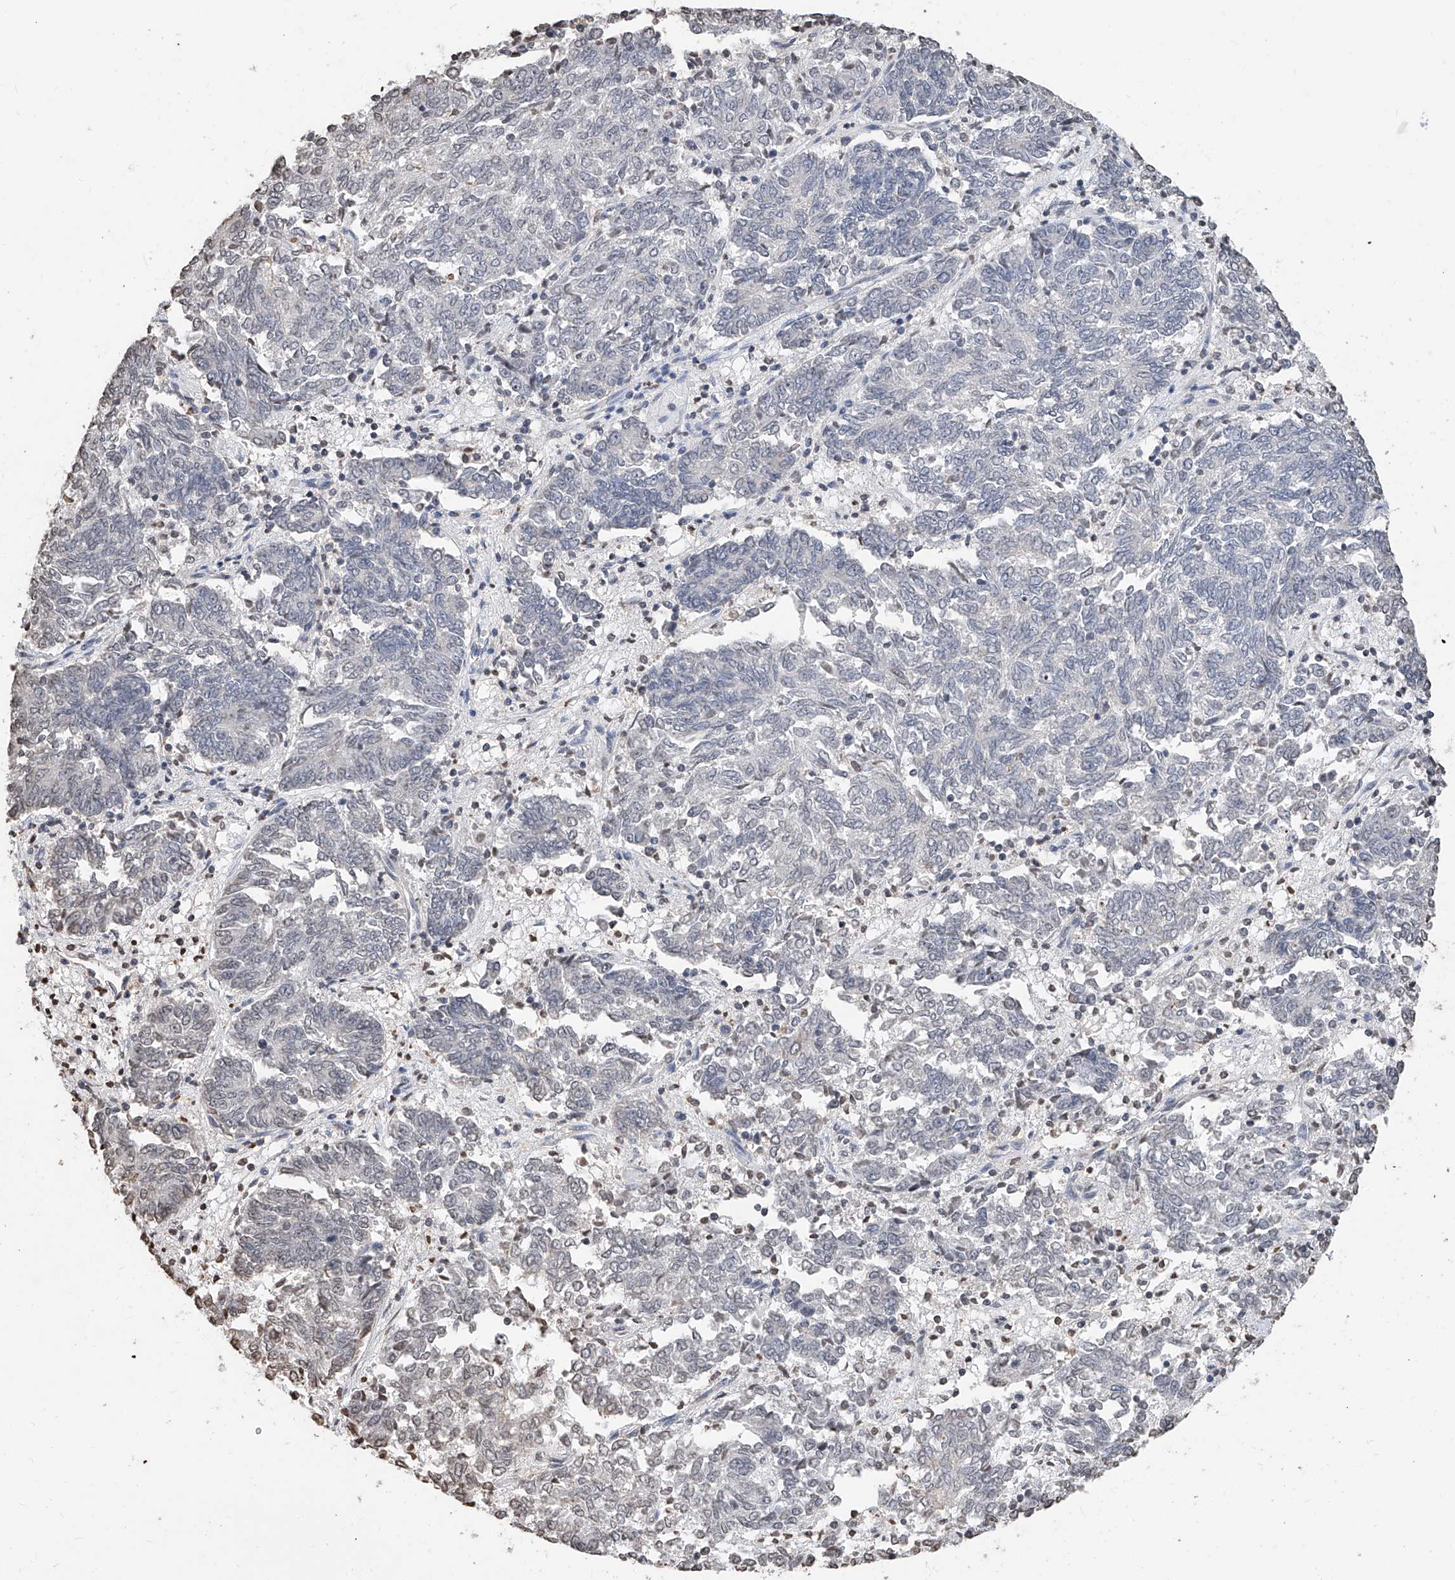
{"staining": {"intensity": "negative", "quantity": "none", "location": "none"}, "tissue": "endometrial cancer", "cell_type": "Tumor cells", "image_type": "cancer", "snomed": [{"axis": "morphology", "description": "Adenocarcinoma, NOS"}, {"axis": "topography", "description": "Endometrium"}], "caption": "A micrograph of endometrial adenocarcinoma stained for a protein shows no brown staining in tumor cells. (DAB (3,3'-diaminobenzidine) immunohistochemistry (IHC), high magnification).", "gene": "RP9", "patient": {"sex": "female", "age": 80}}